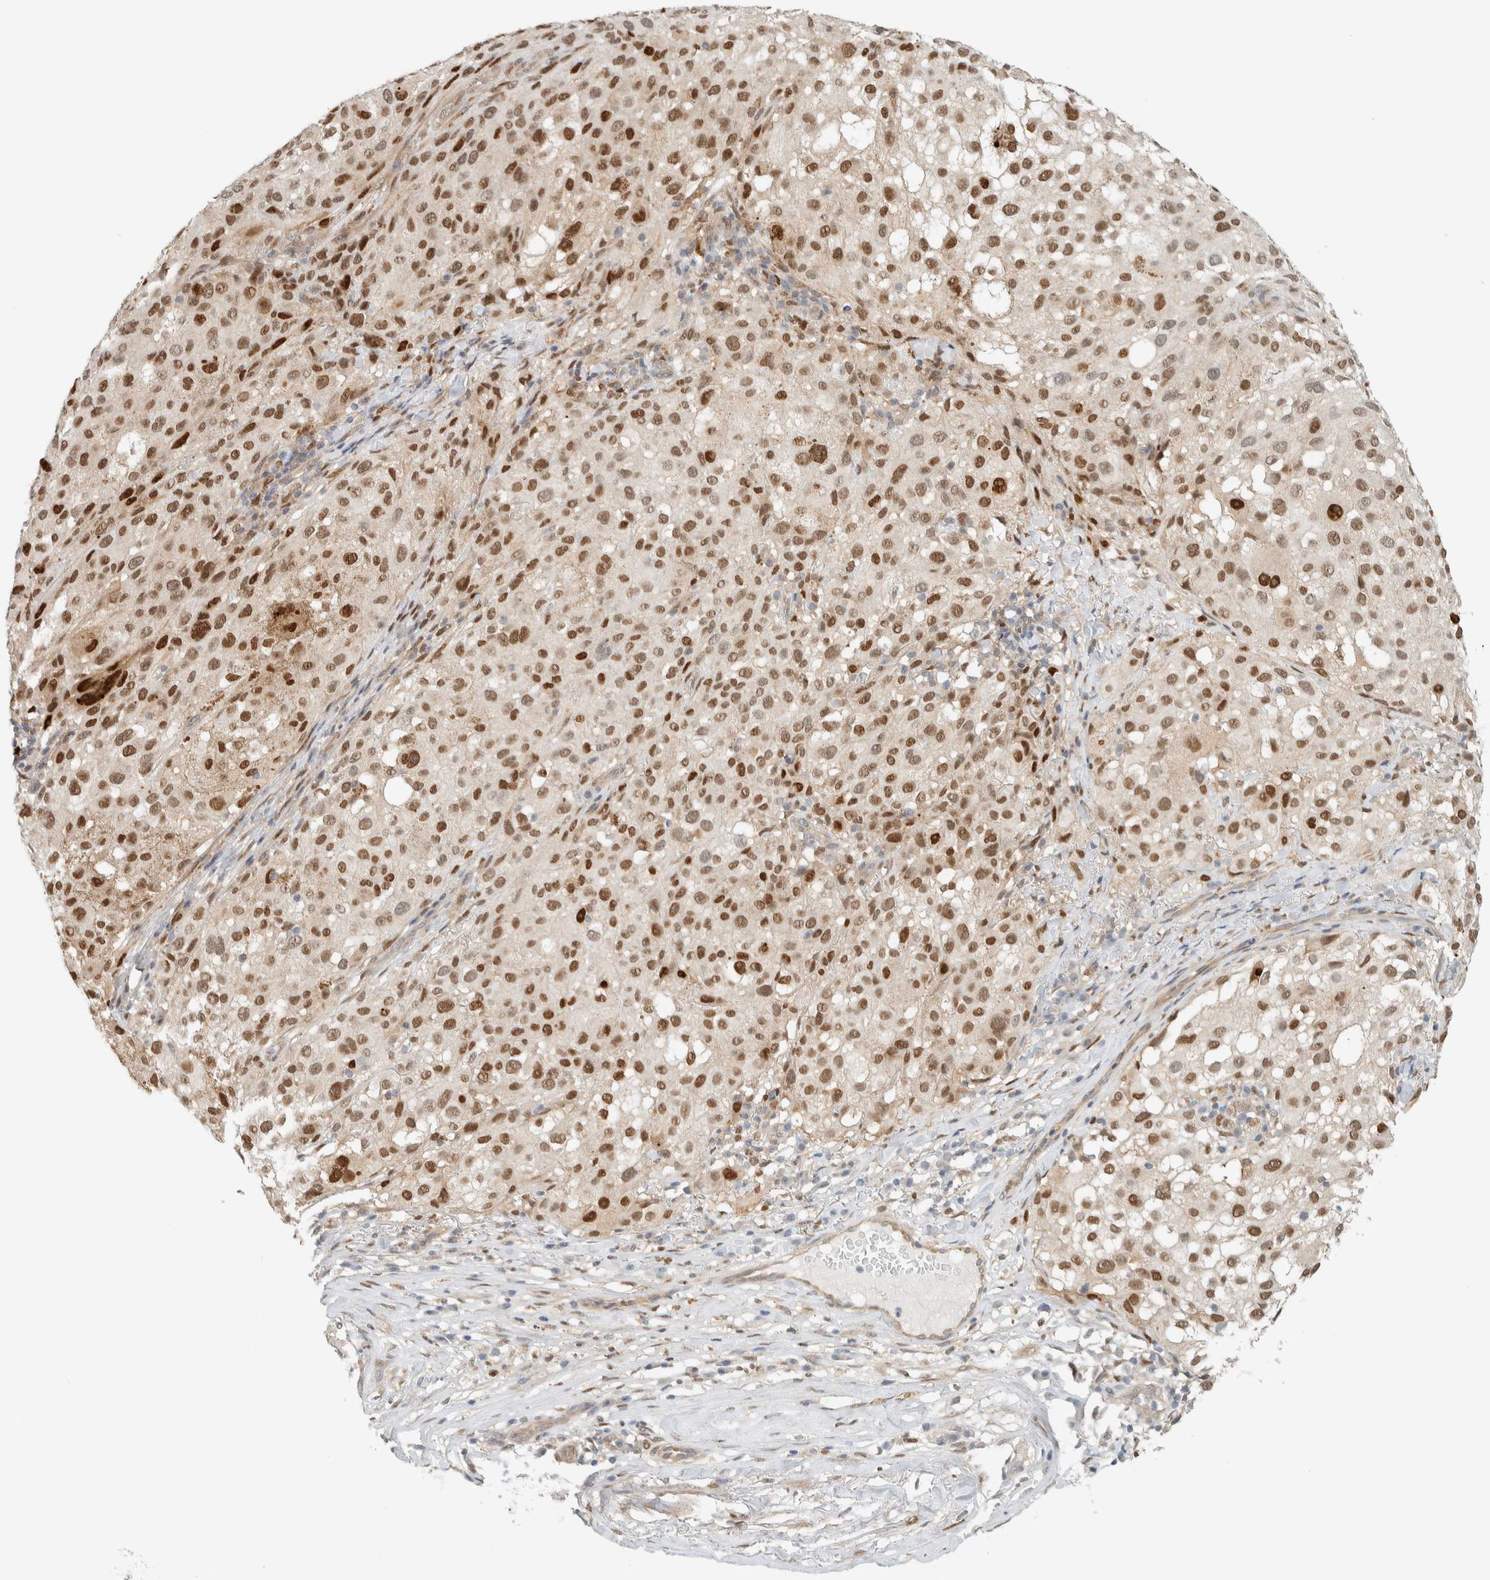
{"staining": {"intensity": "moderate", "quantity": ">75%", "location": "nuclear"}, "tissue": "melanoma", "cell_type": "Tumor cells", "image_type": "cancer", "snomed": [{"axis": "morphology", "description": "Necrosis, NOS"}, {"axis": "morphology", "description": "Malignant melanoma, NOS"}, {"axis": "topography", "description": "Skin"}], "caption": "Immunohistochemistry (IHC) (DAB) staining of human malignant melanoma exhibits moderate nuclear protein staining in approximately >75% of tumor cells. (DAB IHC with brightfield microscopy, high magnification).", "gene": "TFE3", "patient": {"sex": "female", "age": 87}}